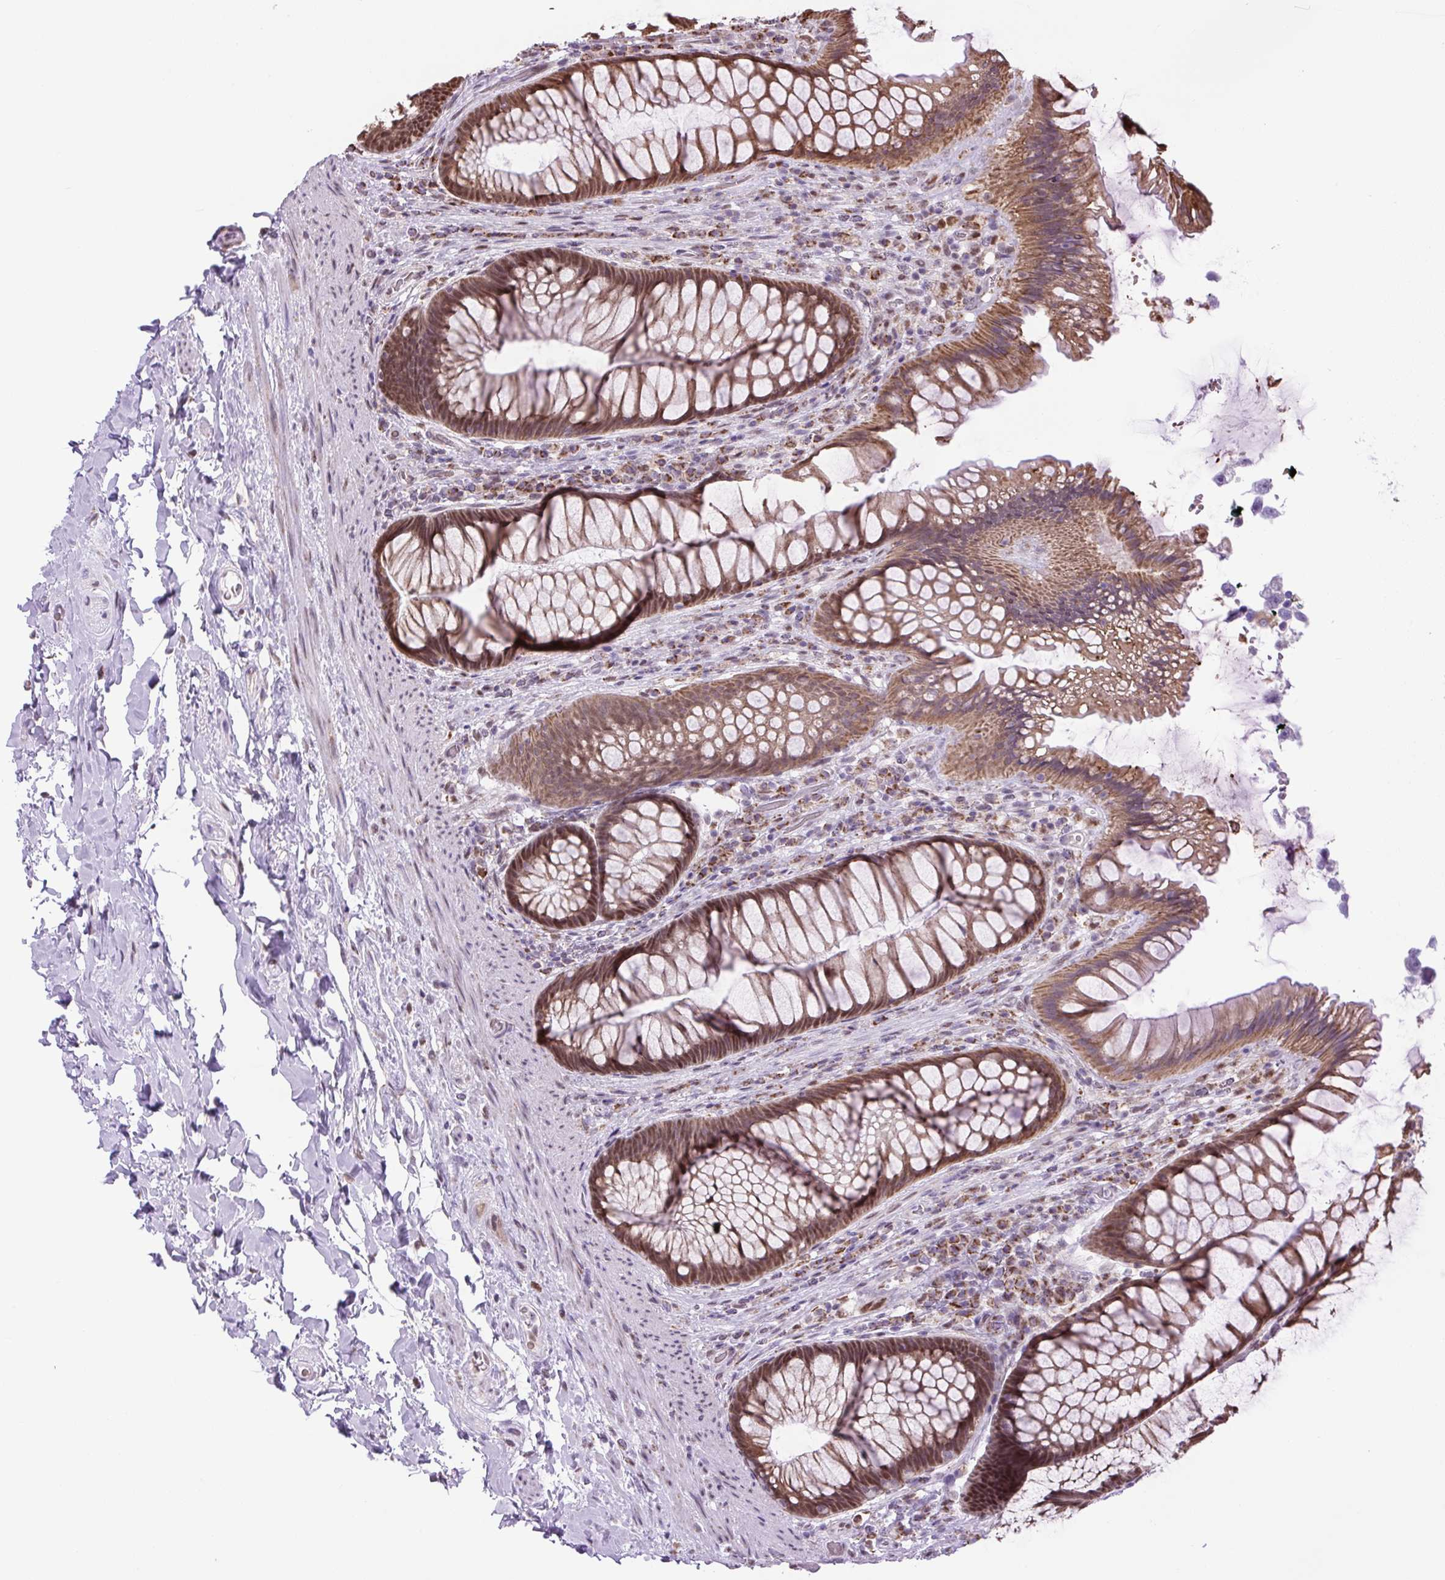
{"staining": {"intensity": "moderate", "quantity": ">75%", "location": "cytoplasmic/membranous,nuclear"}, "tissue": "rectum", "cell_type": "Glandular cells", "image_type": "normal", "snomed": [{"axis": "morphology", "description": "Normal tissue, NOS"}, {"axis": "topography", "description": "Rectum"}], "caption": "Rectum stained with DAB immunohistochemistry reveals medium levels of moderate cytoplasmic/membranous,nuclear staining in approximately >75% of glandular cells.", "gene": "SCO2", "patient": {"sex": "male", "age": 53}}